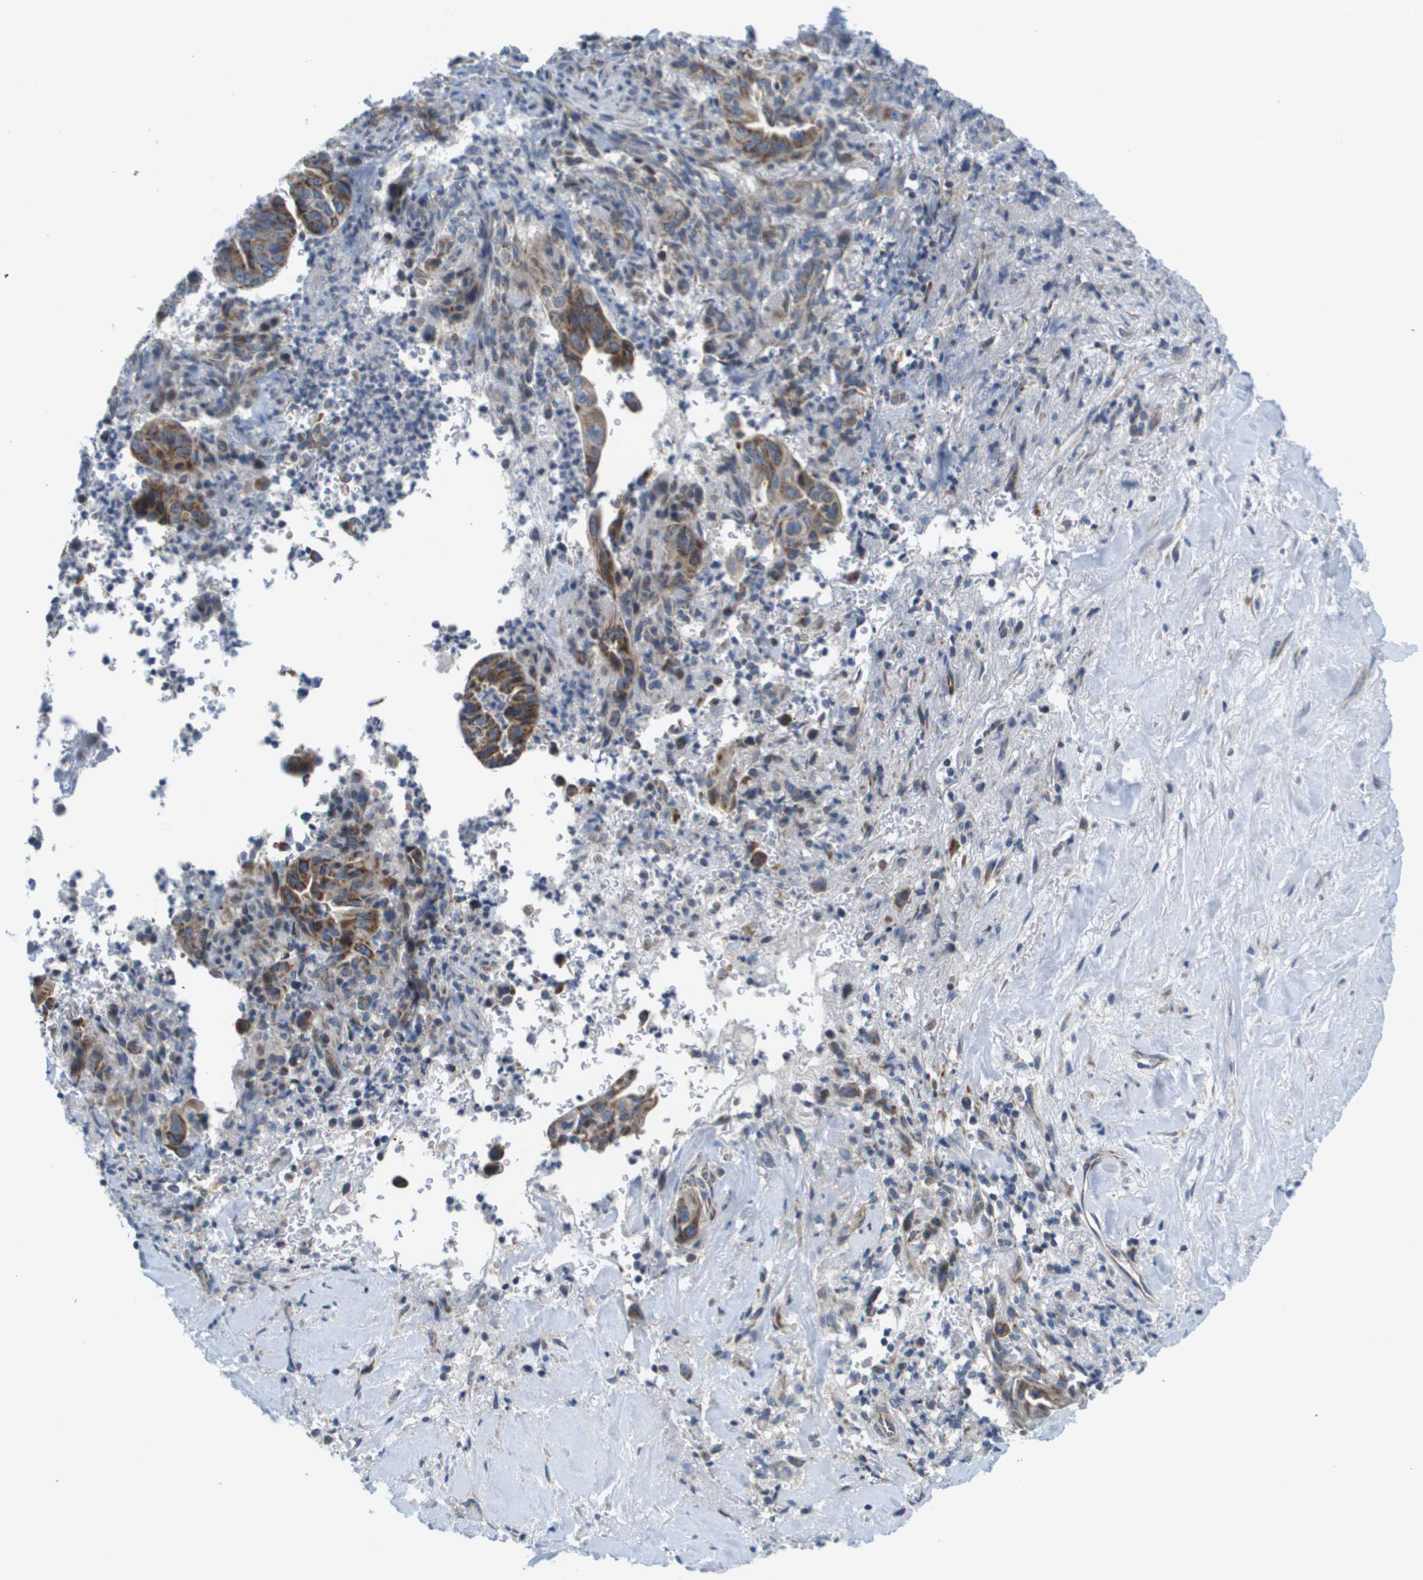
{"staining": {"intensity": "moderate", "quantity": ">75%", "location": "cytoplasmic/membranous"}, "tissue": "liver cancer", "cell_type": "Tumor cells", "image_type": "cancer", "snomed": [{"axis": "morphology", "description": "Cholangiocarcinoma"}, {"axis": "topography", "description": "Liver"}], "caption": "The immunohistochemical stain labels moderate cytoplasmic/membranous expression in tumor cells of liver cancer tissue.", "gene": "KRT23", "patient": {"sex": "female", "age": 67}}